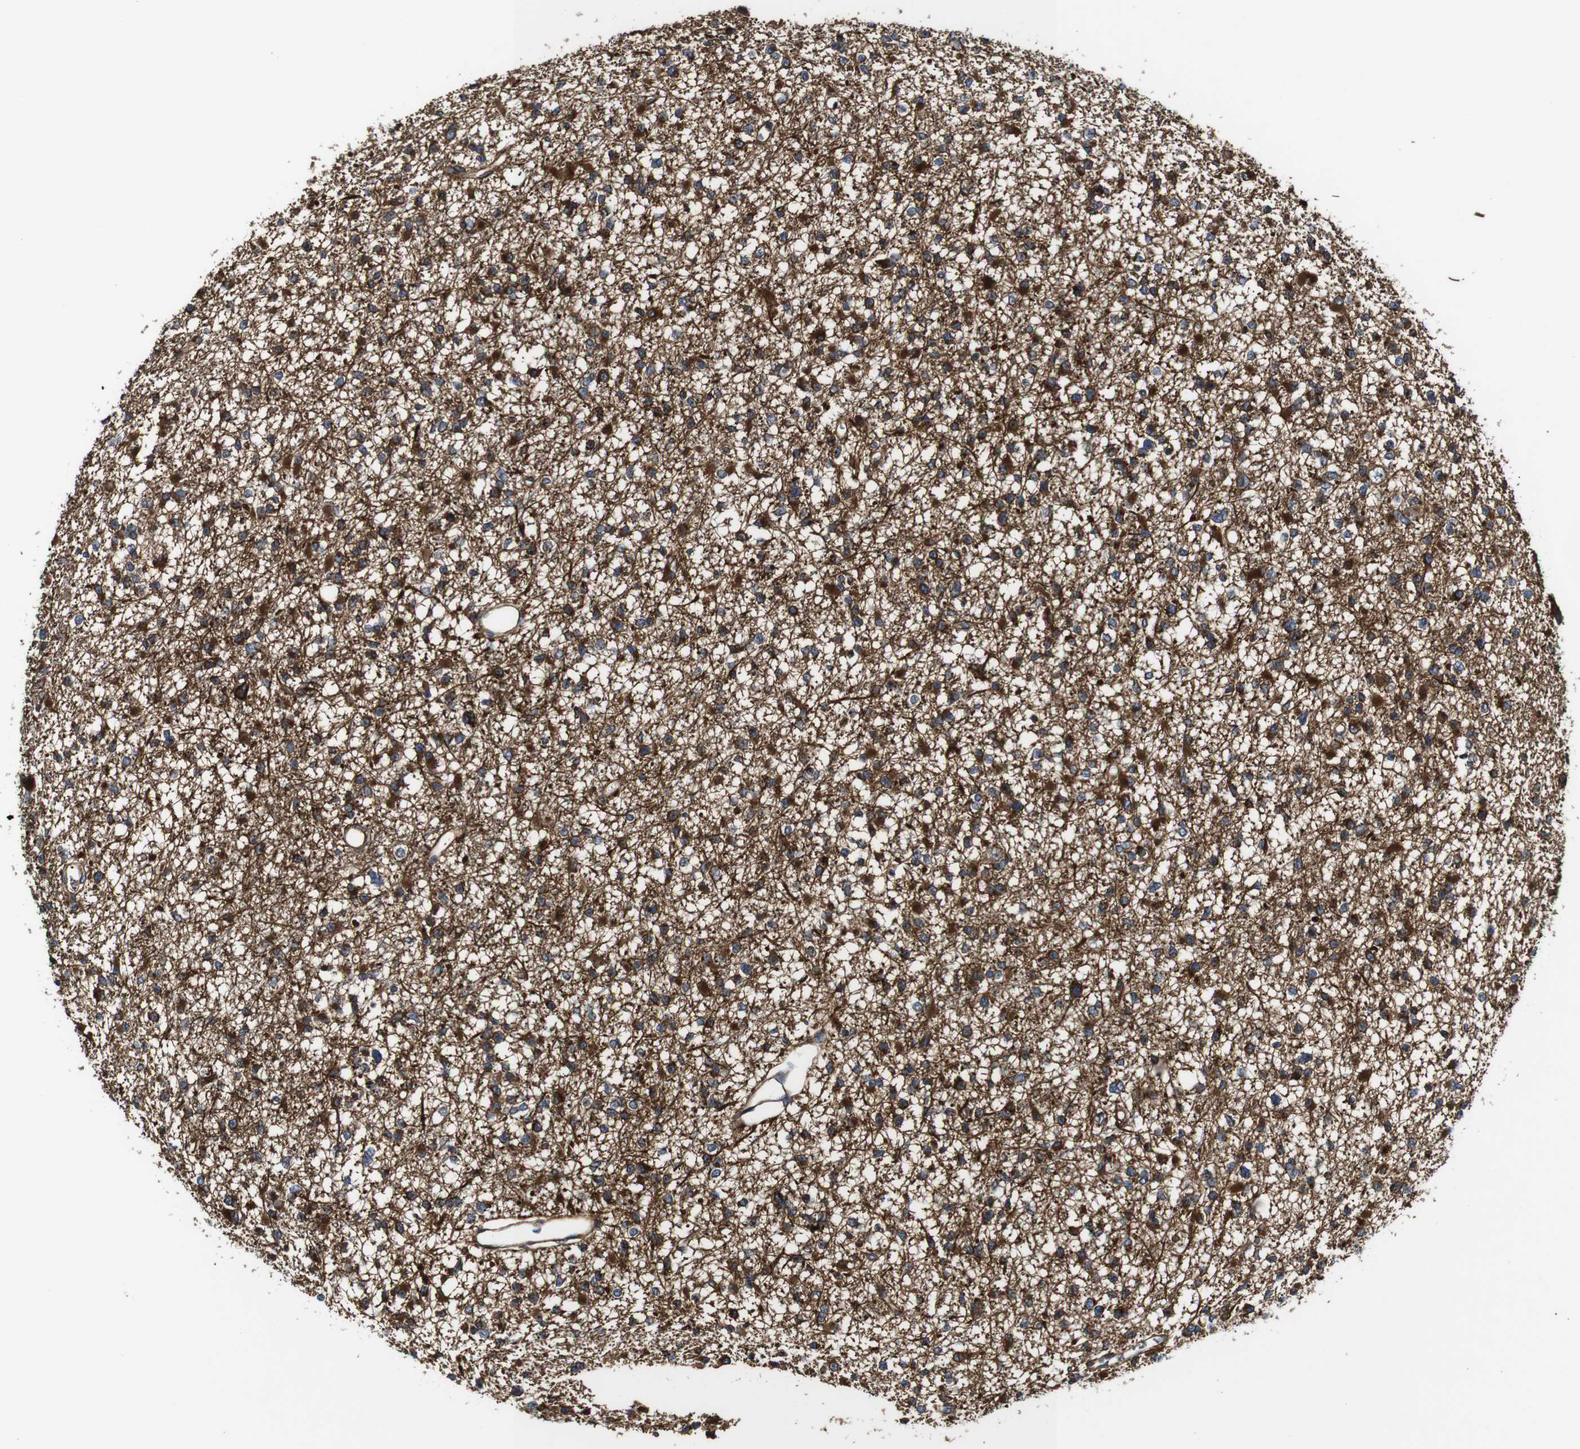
{"staining": {"intensity": "strong", "quantity": "25%-75%", "location": "cytoplasmic/membranous"}, "tissue": "glioma", "cell_type": "Tumor cells", "image_type": "cancer", "snomed": [{"axis": "morphology", "description": "Glioma, malignant, Low grade"}, {"axis": "topography", "description": "Brain"}], "caption": "Malignant low-grade glioma stained for a protein (brown) demonstrates strong cytoplasmic/membranous positive expression in approximately 25%-75% of tumor cells.", "gene": "TNIK", "patient": {"sex": "female", "age": 22}}